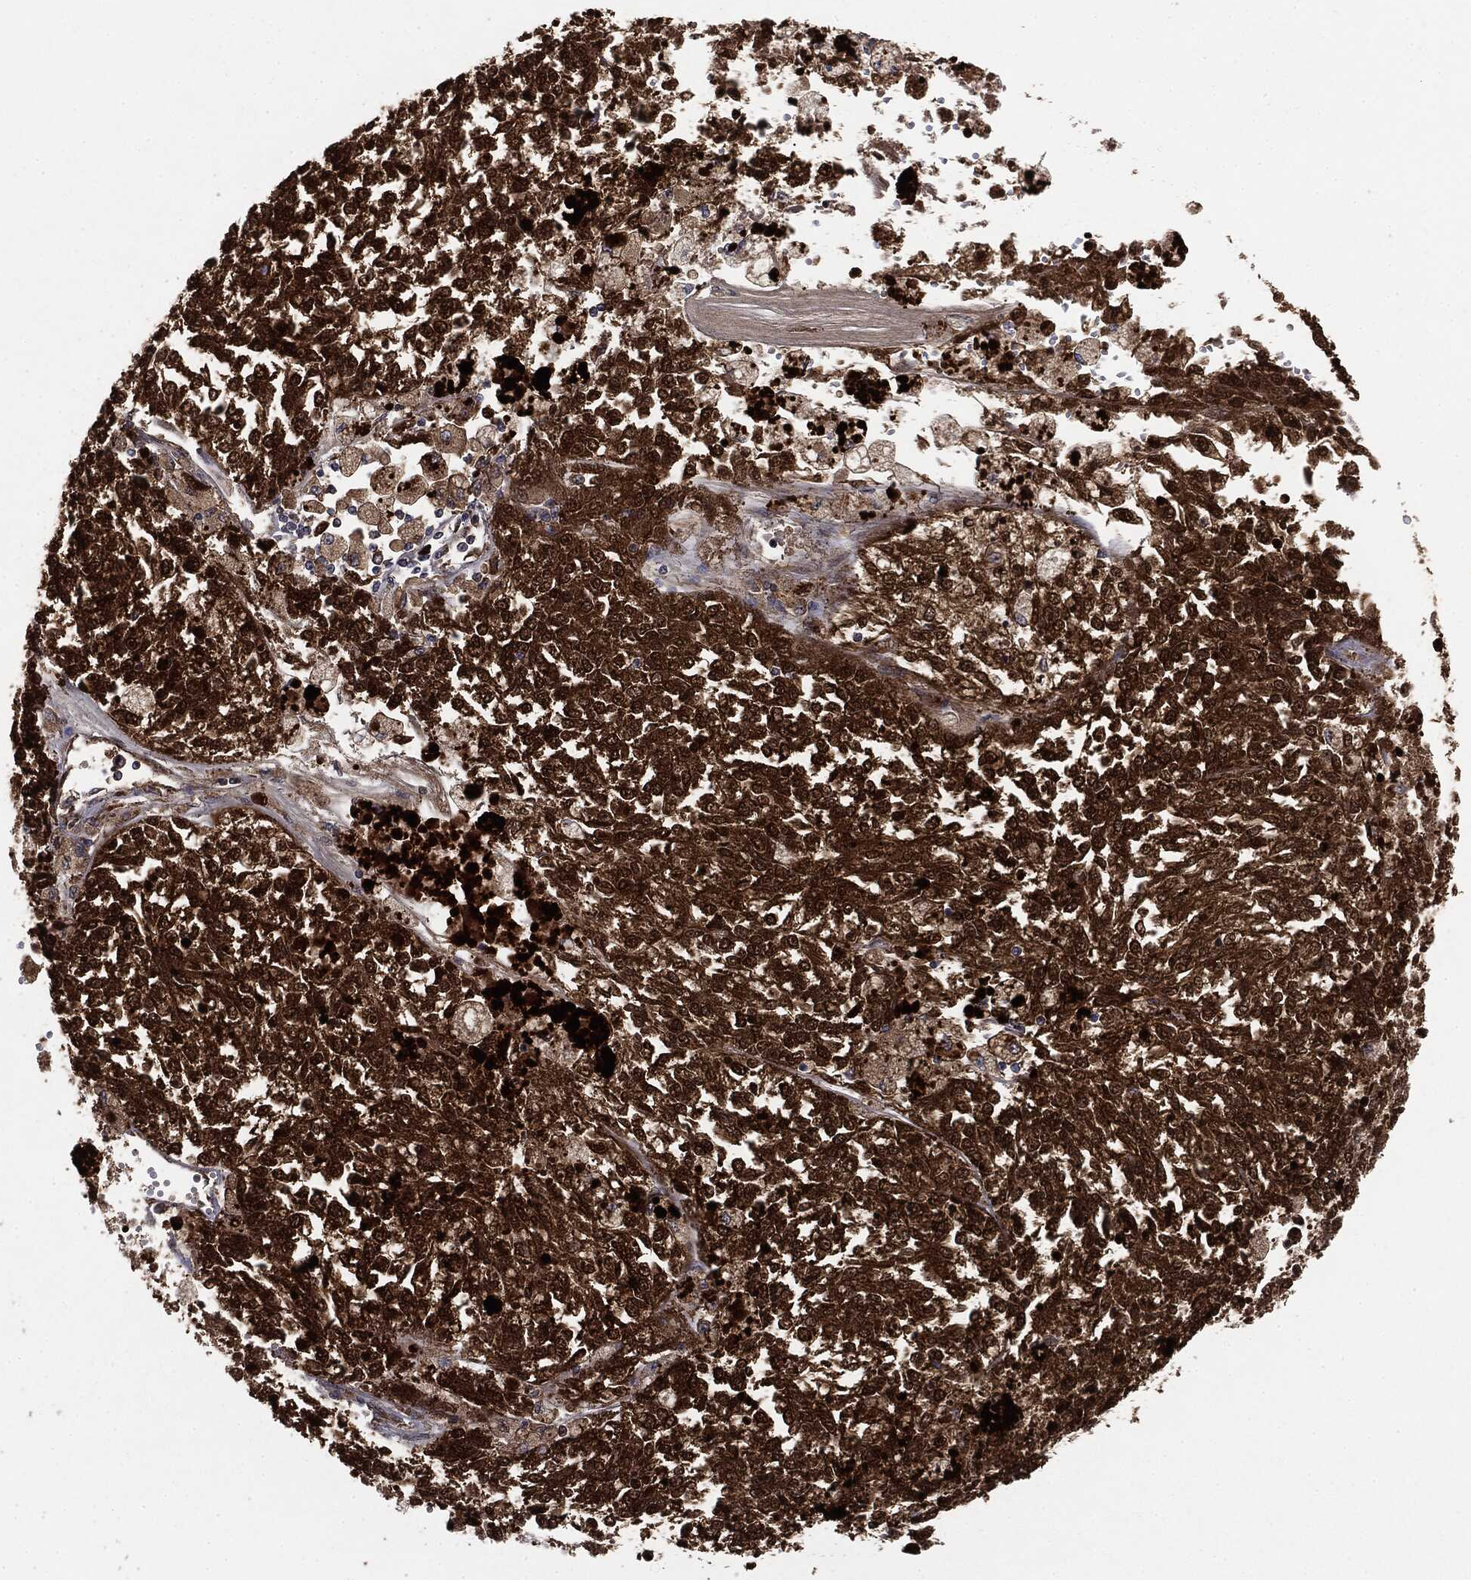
{"staining": {"intensity": "strong", "quantity": ">75%", "location": "cytoplasmic/membranous"}, "tissue": "melanoma", "cell_type": "Tumor cells", "image_type": "cancer", "snomed": [{"axis": "morphology", "description": "Malignant melanoma, Metastatic site"}, {"axis": "topography", "description": "Lymph node"}], "caption": "Immunohistochemistry (DAB) staining of human malignant melanoma (metastatic site) reveals strong cytoplasmic/membranous protein staining in about >75% of tumor cells.", "gene": "NME1", "patient": {"sex": "female", "age": 64}}